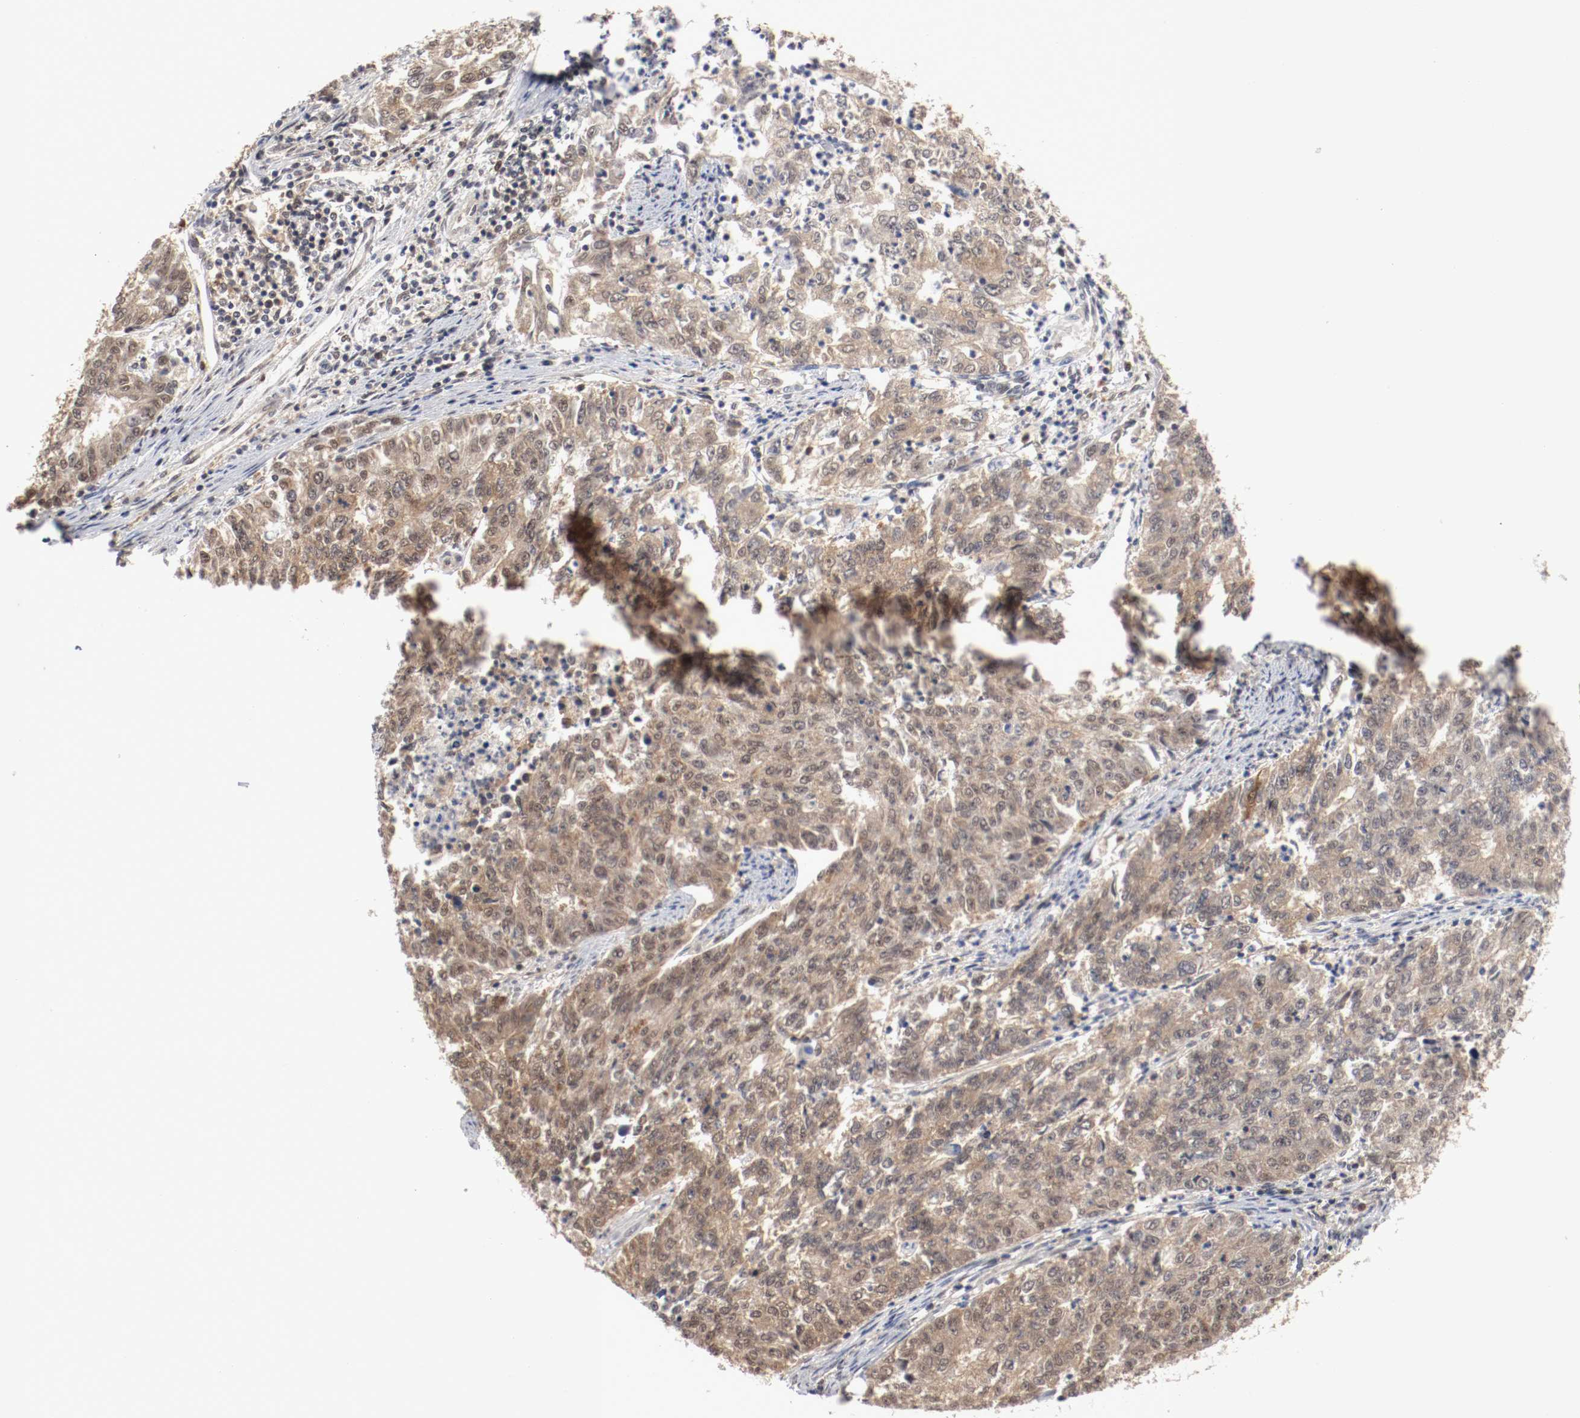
{"staining": {"intensity": "moderate", "quantity": ">75%", "location": "cytoplasmic/membranous,nuclear"}, "tissue": "endometrial cancer", "cell_type": "Tumor cells", "image_type": "cancer", "snomed": [{"axis": "morphology", "description": "Adenocarcinoma, NOS"}, {"axis": "topography", "description": "Endometrium"}], "caption": "Moderate cytoplasmic/membranous and nuclear protein staining is appreciated in about >75% of tumor cells in endometrial cancer.", "gene": "AFG3L2", "patient": {"sex": "female", "age": 42}}